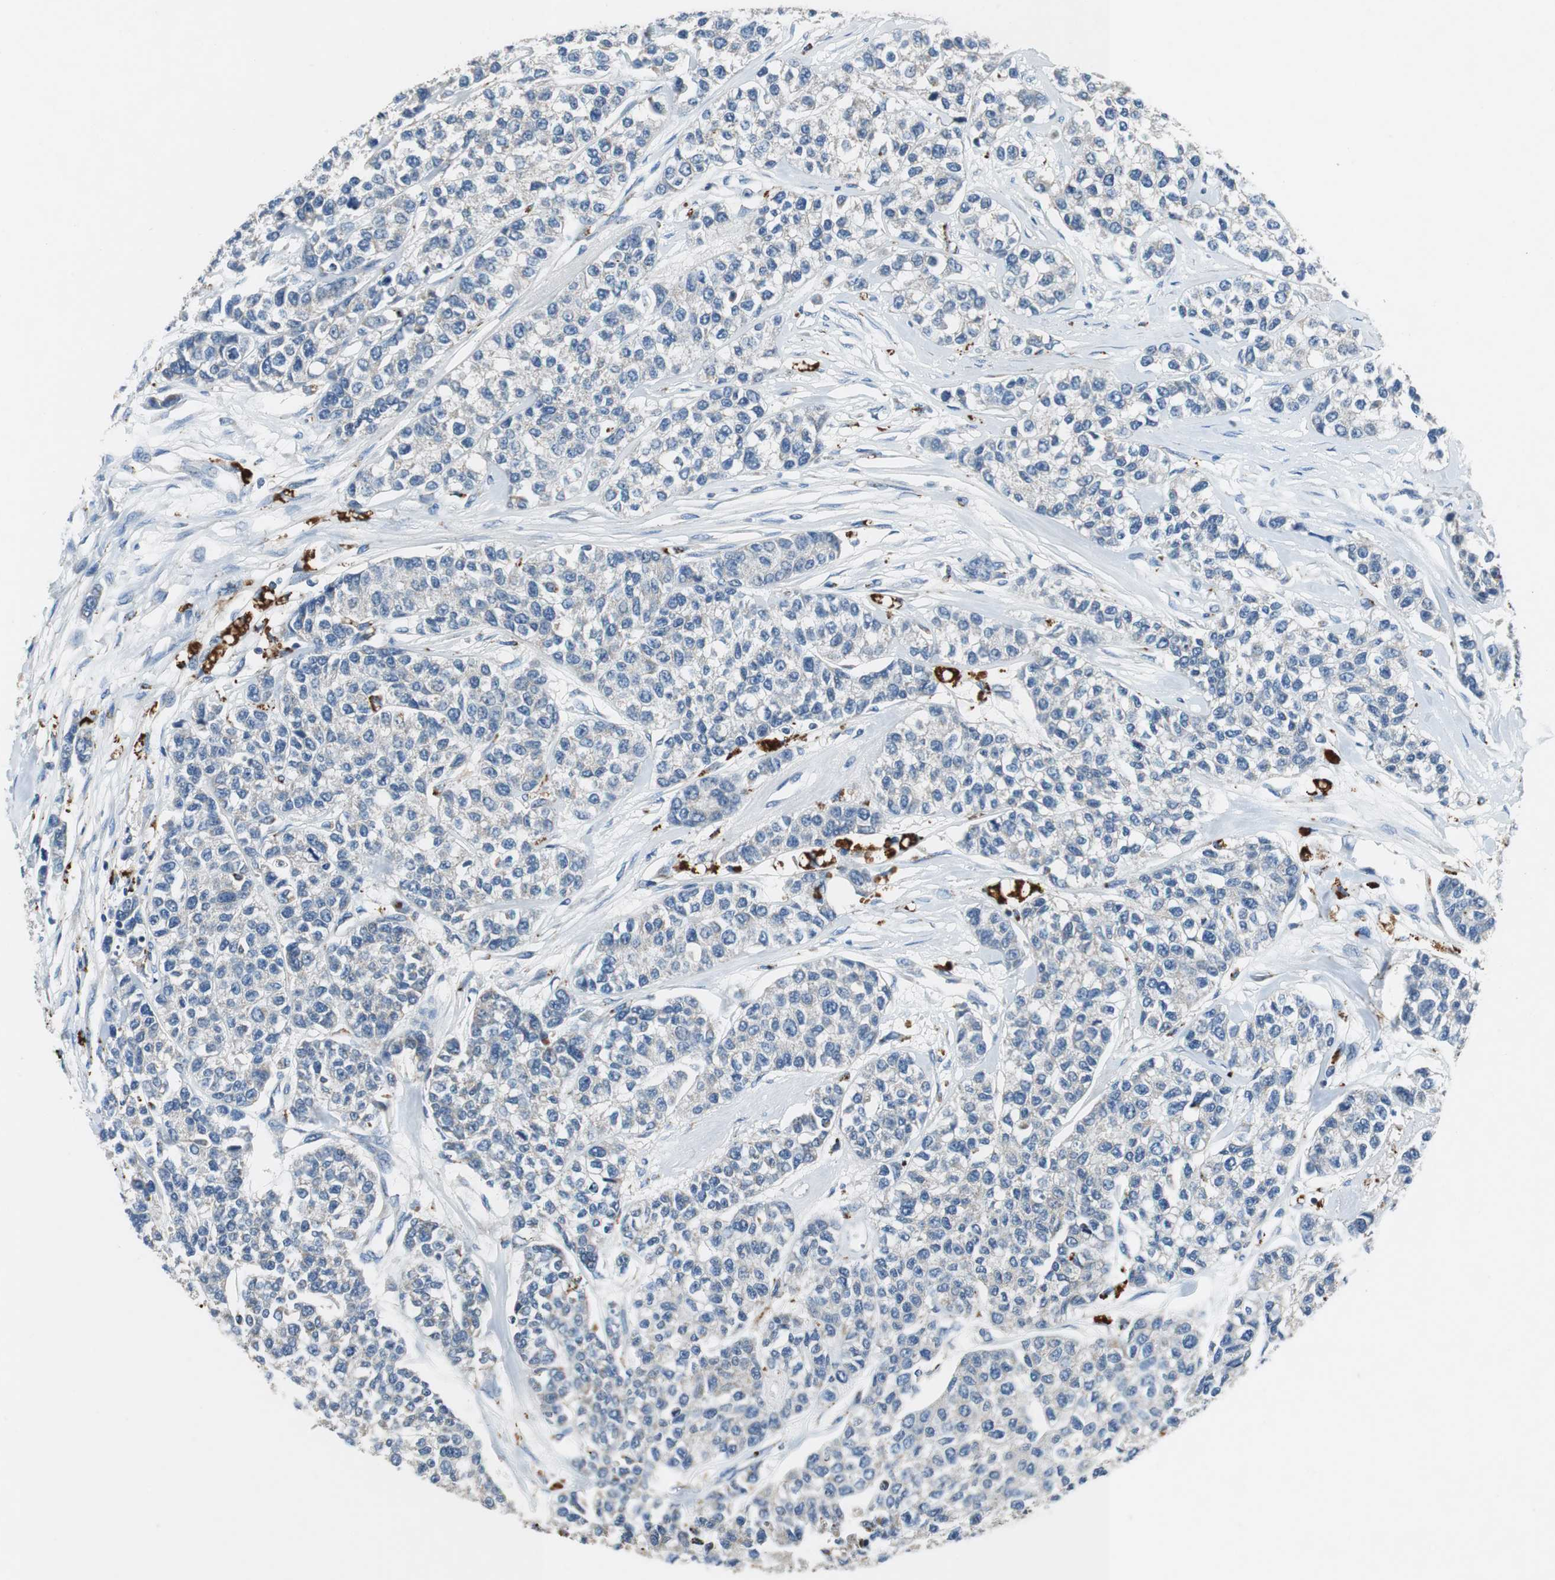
{"staining": {"intensity": "negative", "quantity": "none", "location": "none"}, "tissue": "breast cancer", "cell_type": "Tumor cells", "image_type": "cancer", "snomed": [{"axis": "morphology", "description": "Duct carcinoma"}, {"axis": "topography", "description": "Breast"}], "caption": "A photomicrograph of breast intraductal carcinoma stained for a protein exhibits no brown staining in tumor cells.", "gene": "NLGN1", "patient": {"sex": "female", "age": 51}}